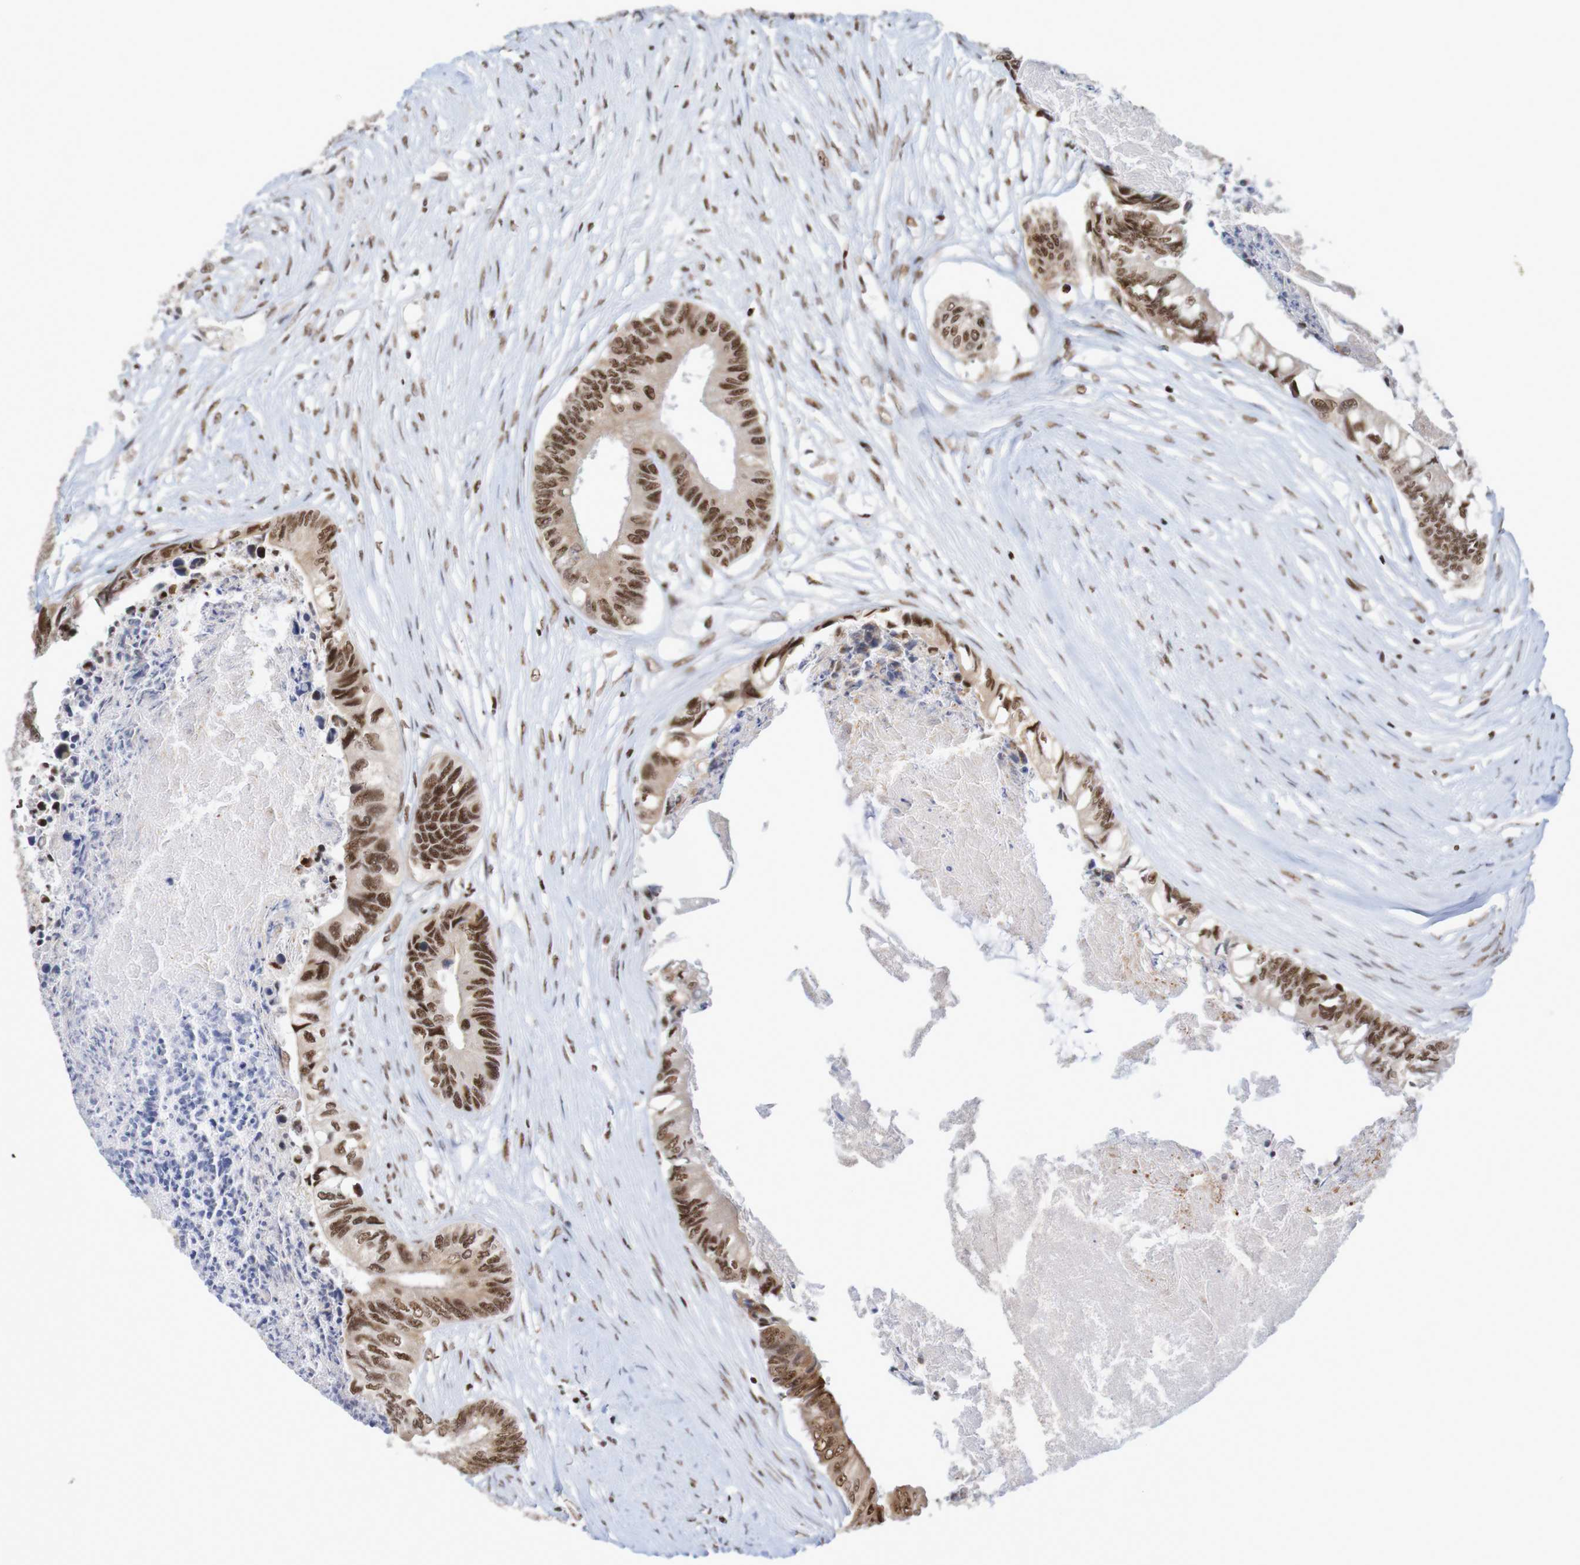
{"staining": {"intensity": "strong", "quantity": ">75%", "location": "nuclear"}, "tissue": "colorectal cancer", "cell_type": "Tumor cells", "image_type": "cancer", "snomed": [{"axis": "morphology", "description": "Adenocarcinoma, NOS"}, {"axis": "topography", "description": "Rectum"}], "caption": "This histopathology image reveals immunohistochemistry (IHC) staining of colorectal adenocarcinoma, with high strong nuclear positivity in approximately >75% of tumor cells.", "gene": "THRAP3", "patient": {"sex": "male", "age": 63}}